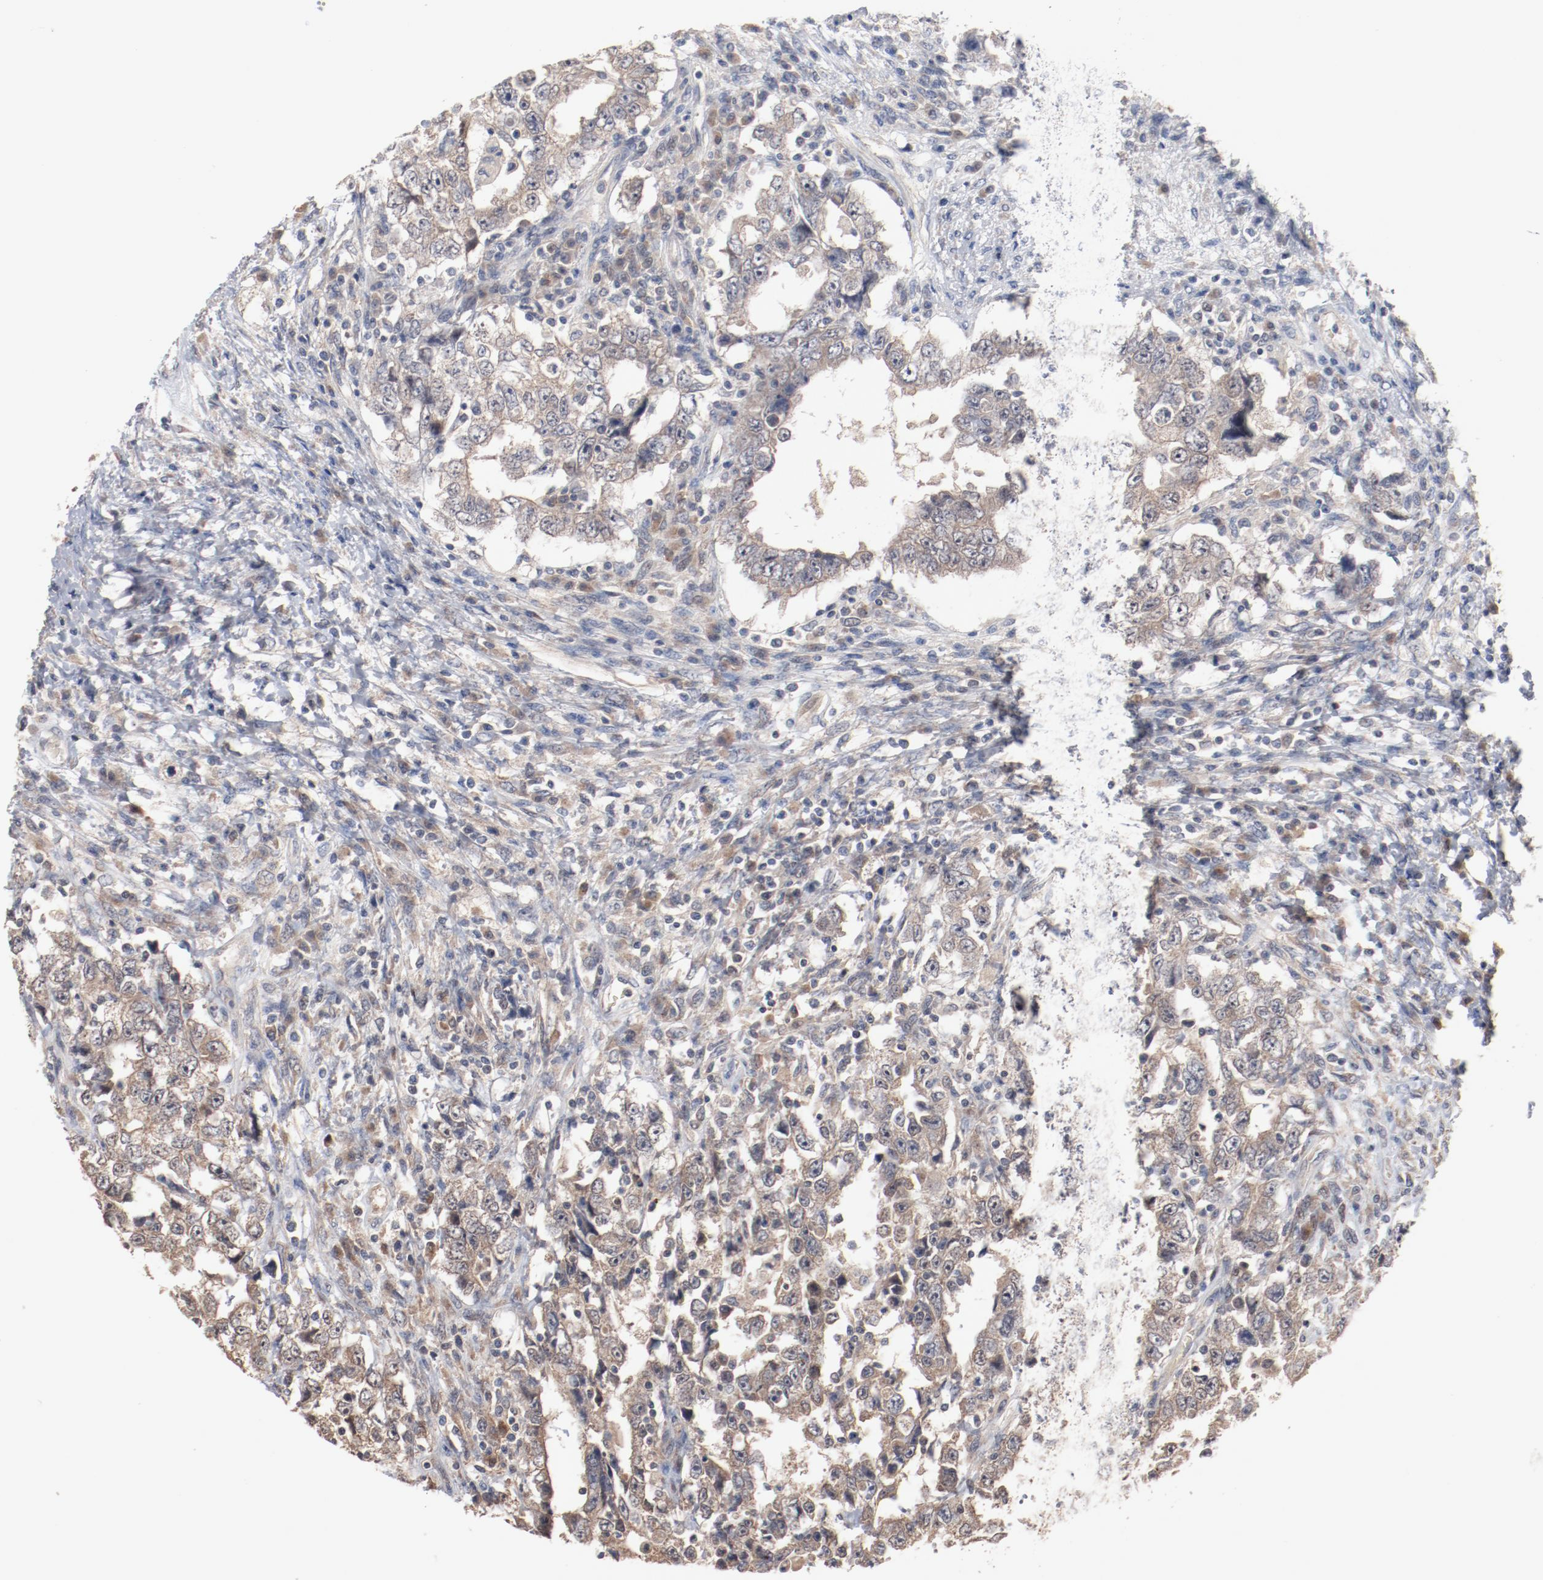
{"staining": {"intensity": "weak", "quantity": ">75%", "location": "cytoplasmic/membranous"}, "tissue": "testis cancer", "cell_type": "Tumor cells", "image_type": "cancer", "snomed": [{"axis": "morphology", "description": "Carcinoma, Embryonal, NOS"}, {"axis": "topography", "description": "Testis"}], "caption": "Testis embryonal carcinoma stained for a protein shows weak cytoplasmic/membranous positivity in tumor cells. (IHC, brightfield microscopy, high magnification).", "gene": "RNASE11", "patient": {"sex": "male", "age": 26}}